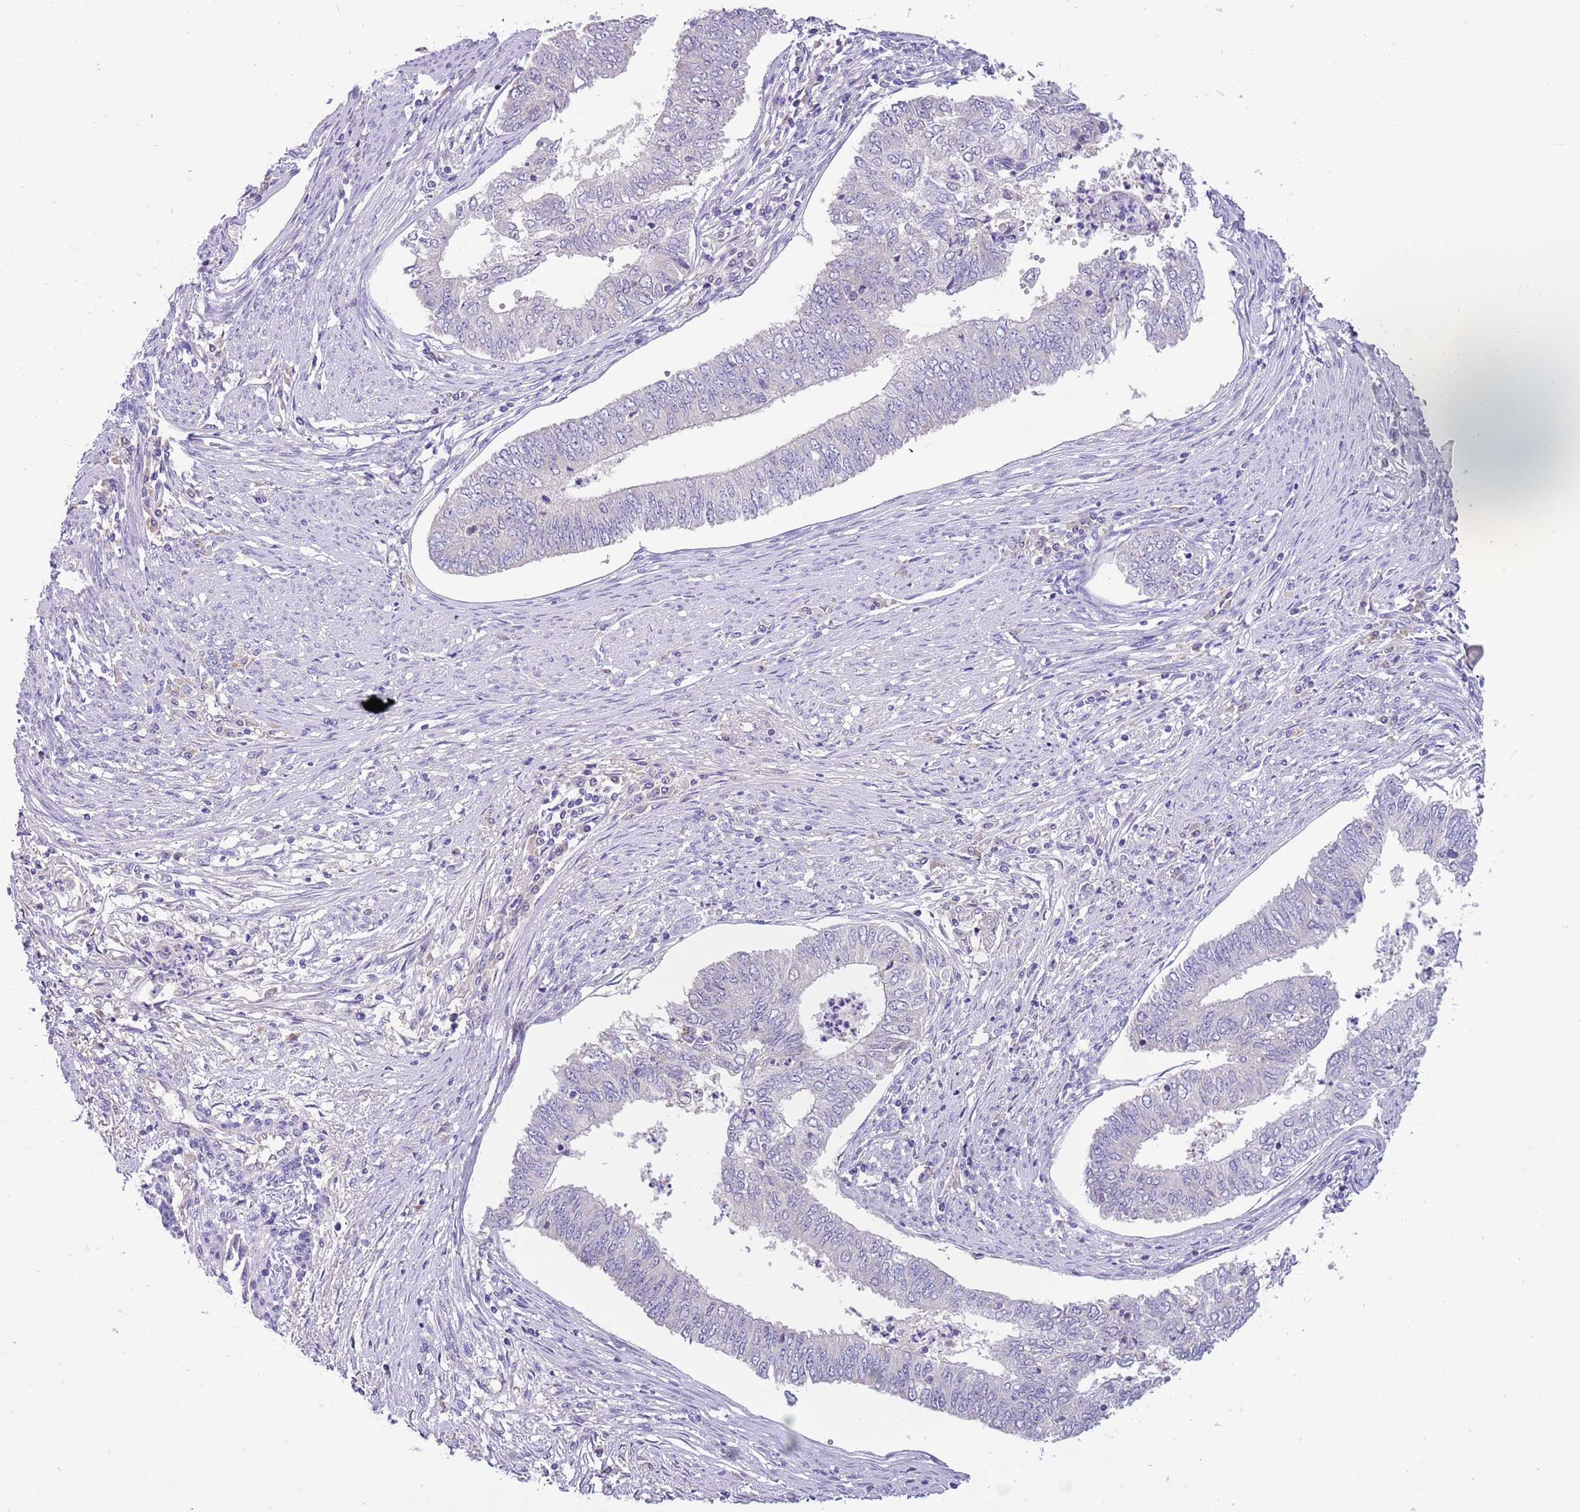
{"staining": {"intensity": "negative", "quantity": "none", "location": "none"}, "tissue": "endometrial cancer", "cell_type": "Tumor cells", "image_type": "cancer", "snomed": [{"axis": "morphology", "description": "Adenocarcinoma, NOS"}, {"axis": "topography", "description": "Endometrium"}], "caption": "The image exhibits no significant staining in tumor cells of endometrial cancer (adenocarcinoma).", "gene": "CABYR", "patient": {"sex": "female", "age": 68}}